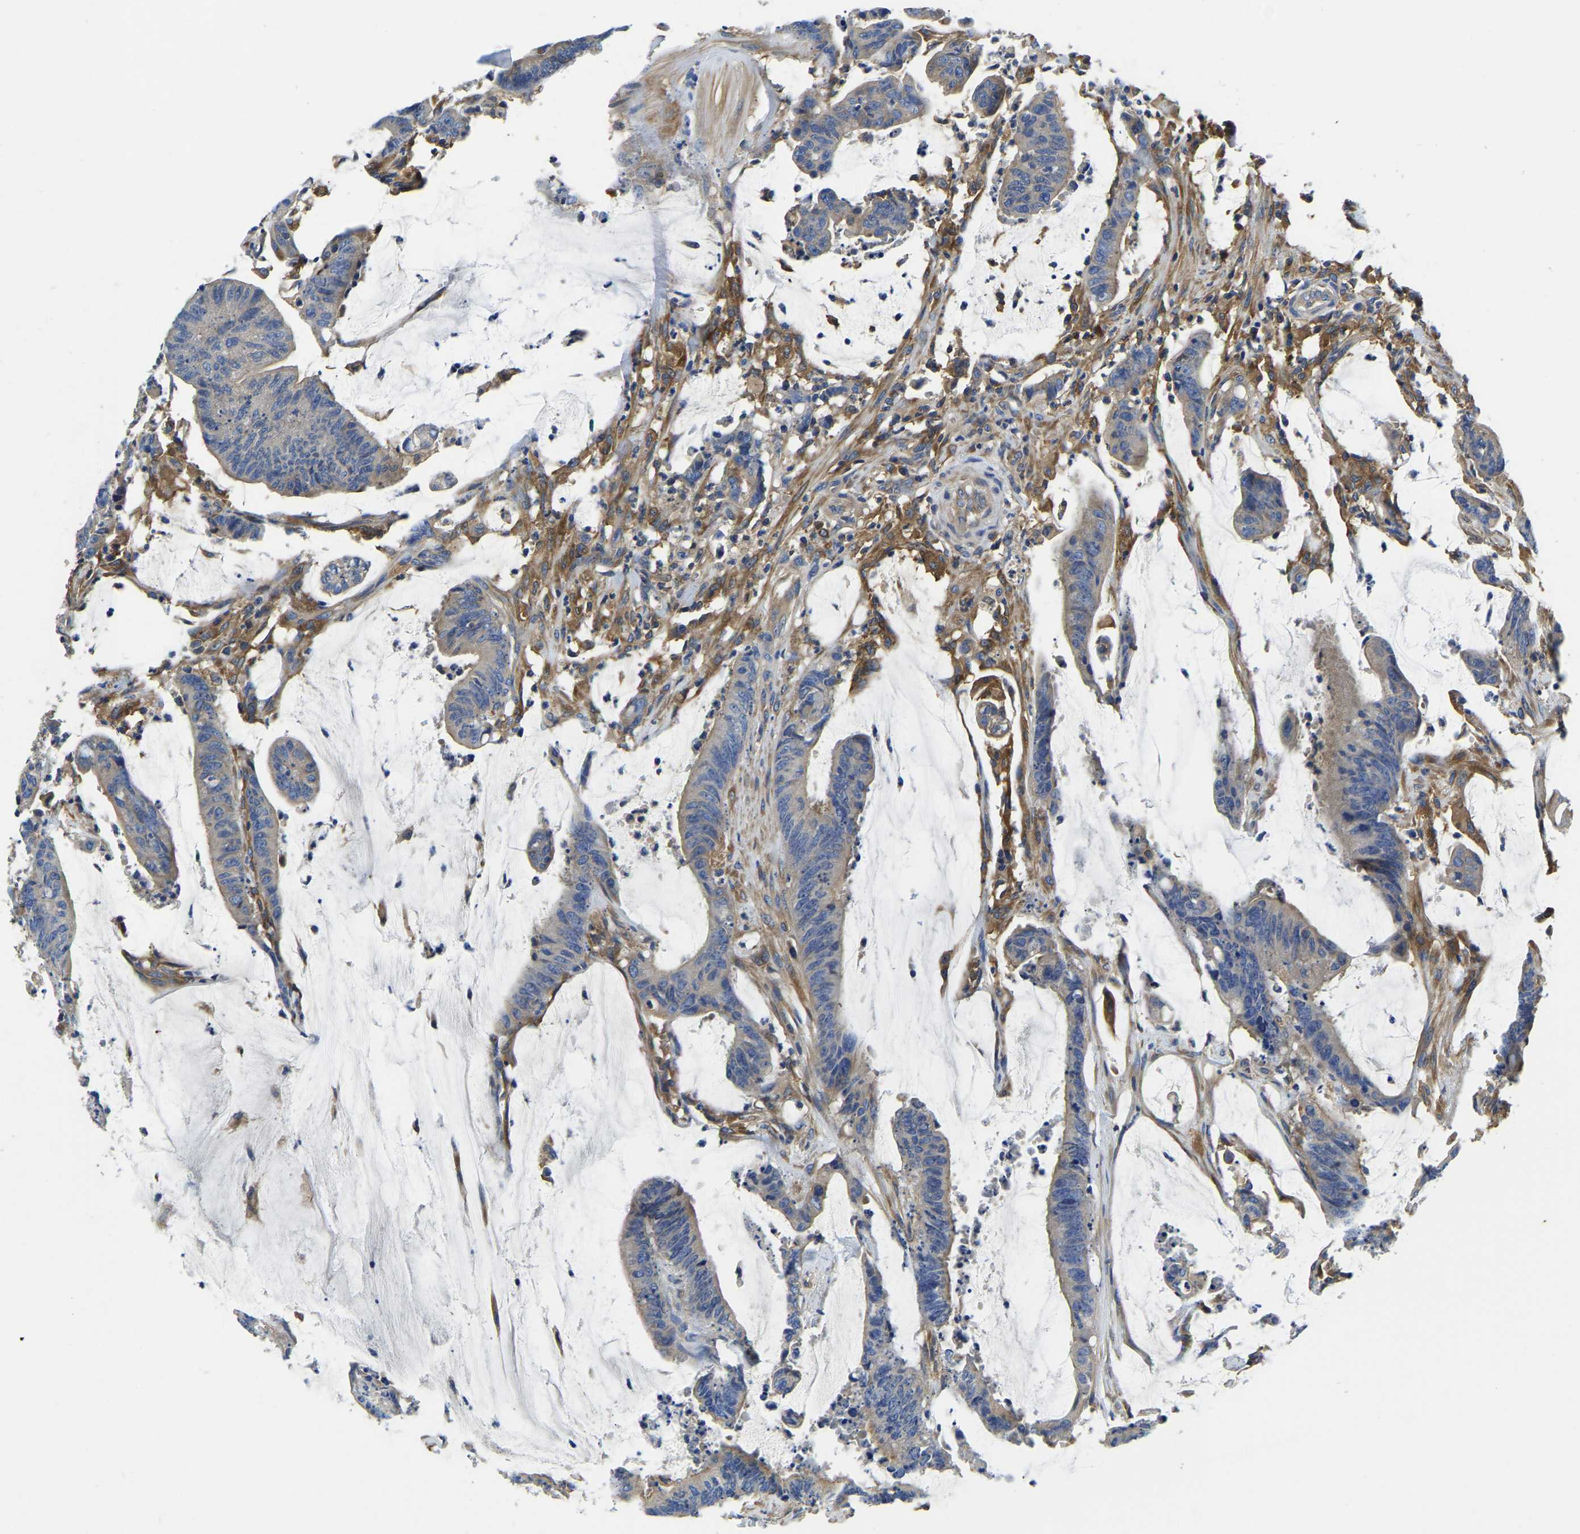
{"staining": {"intensity": "negative", "quantity": "none", "location": "none"}, "tissue": "colorectal cancer", "cell_type": "Tumor cells", "image_type": "cancer", "snomed": [{"axis": "morphology", "description": "Adenocarcinoma, NOS"}, {"axis": "topography", "description": "Rectum"}], "caption": "Human colorectal cancer (adenocarcinoma) stained for a protein using immunohistochemistry (IHC) exhibits no staining in tumor cells.", "gene": "STAT2", "patient": {"sex": "female", "age": 66}}